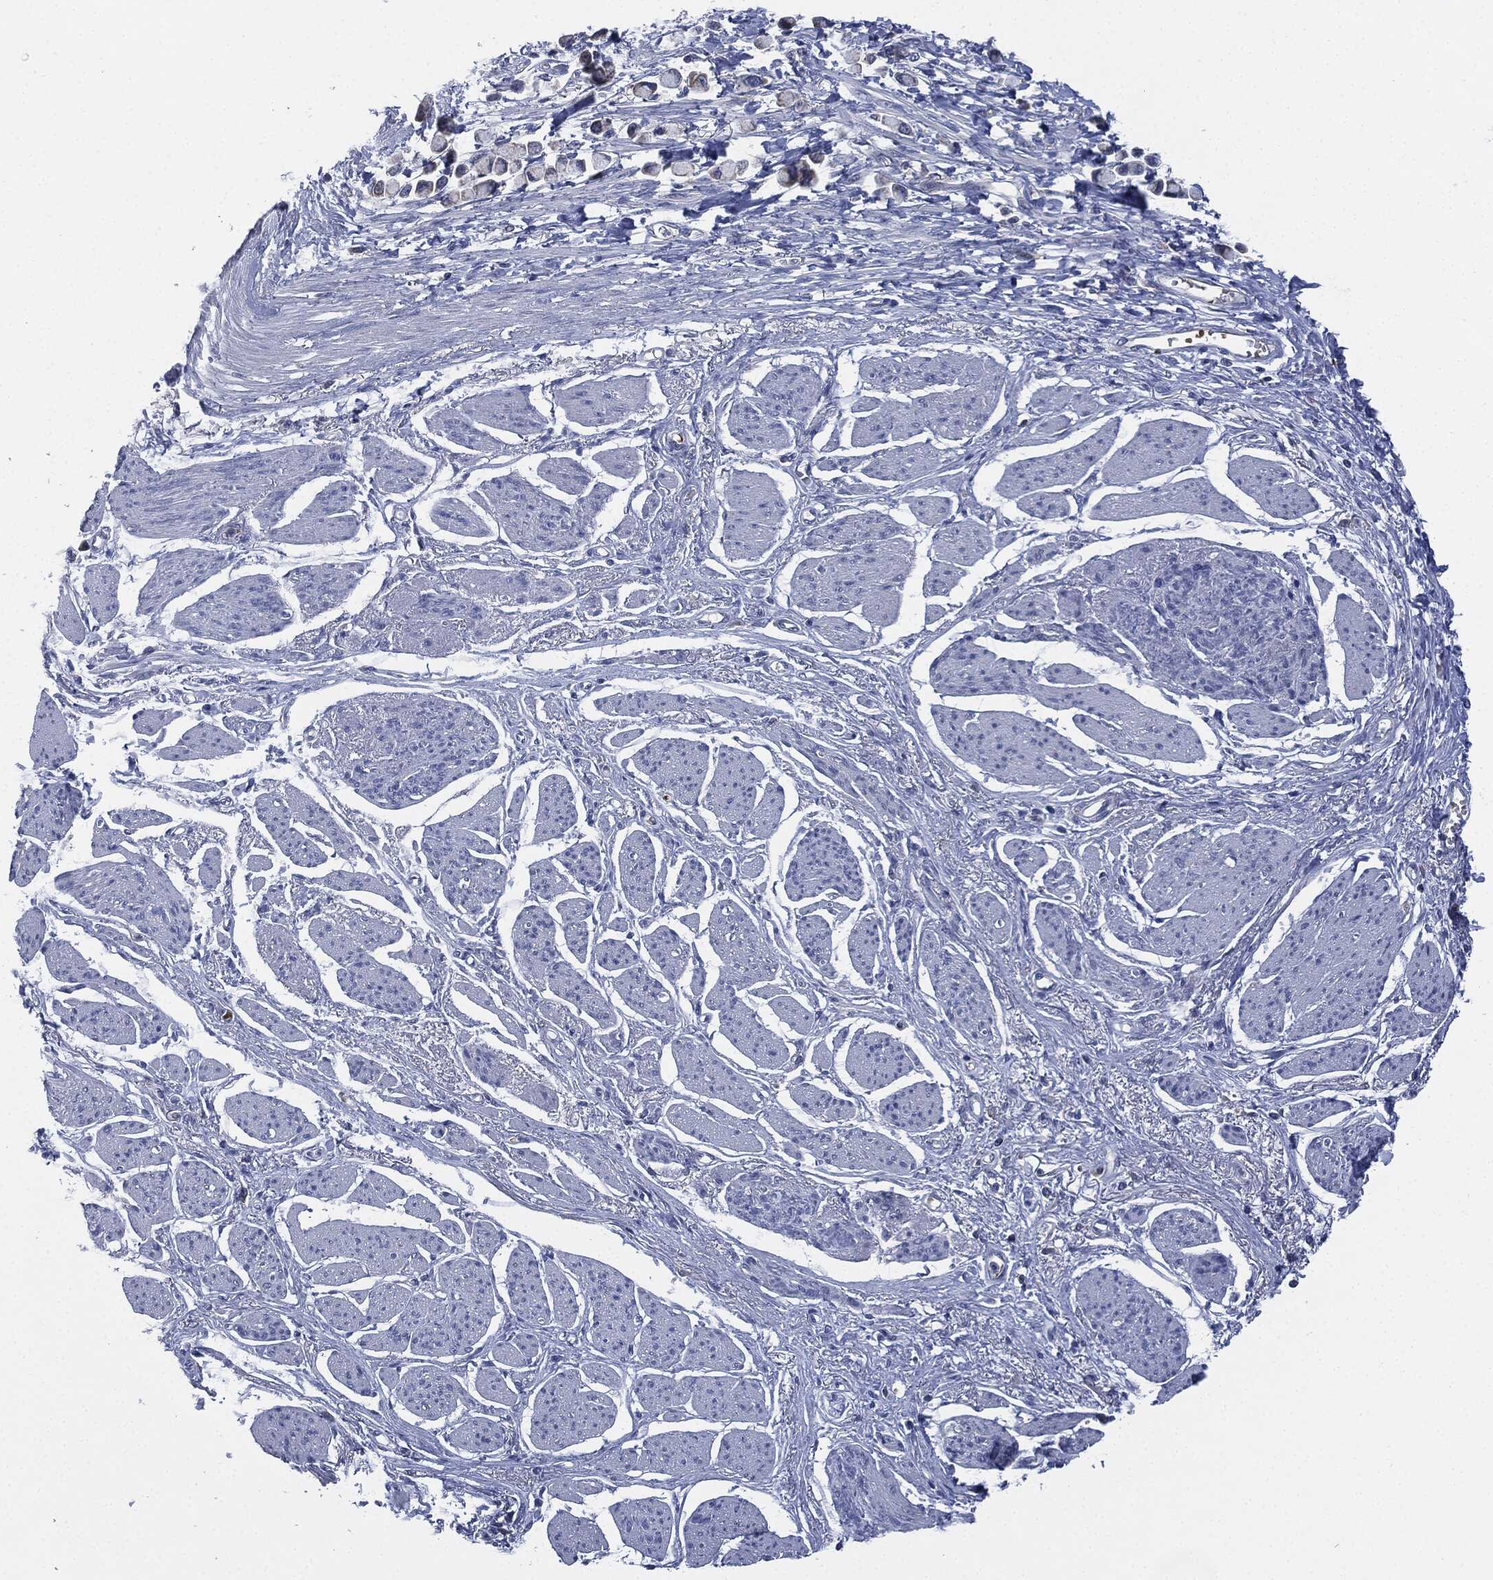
{"staining": {"intensity": "negative", "quantity": "none", "location": "none"}, "tissue": "stomach cancer", "cell_type": "Tumor cells", "image_type": "cancer", "snomed": [{"axis": "morphology", "description": "Adenocarcinoma, NOS"}, {"axis": "topography", "description": "Stomach"}], "caption": "An immunohistochemistry micrograph of adenocarcinoma (stomach) is shown. There is no staining in tumor cells of adenocarcinoma (stomach).", "gene": "SIGLEC9", "patient": {"sex": "female", "age": 81}}